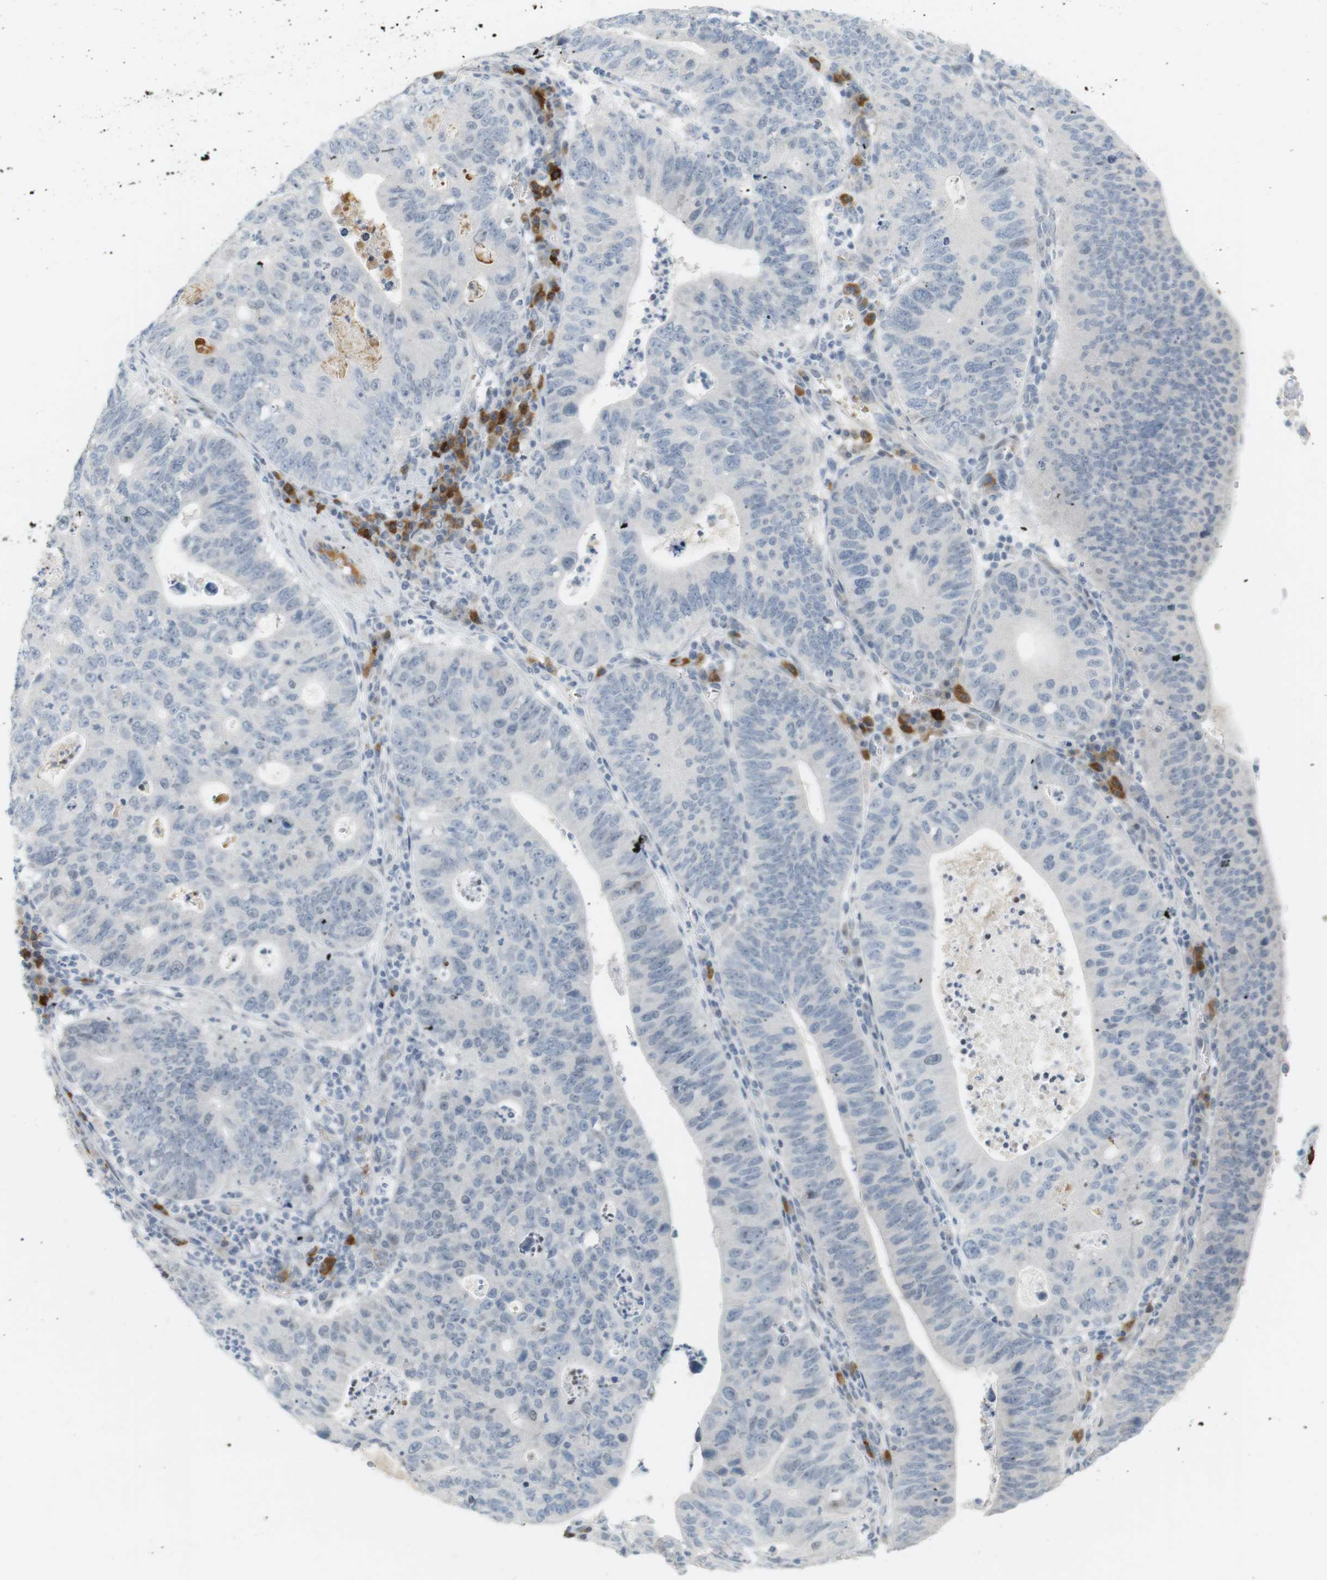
{"staining": {"intensity": "negative", "quantity": "none", "location": "none"}, "tissue": "stomach cancer", "cell_type": "Tumor cells", "image_type": "cancer", "snomed": [{"axis": "morphology", "description": "Adenocarcinoma, NOS"}, {"axis": "topography", "description": "Stomach"}], "caption": "Tumor cells show no significant staining in stomach cancer (adenocarcinoma).", "gene": "DMC1", "patient": {"sex": "male", "age": 59}}